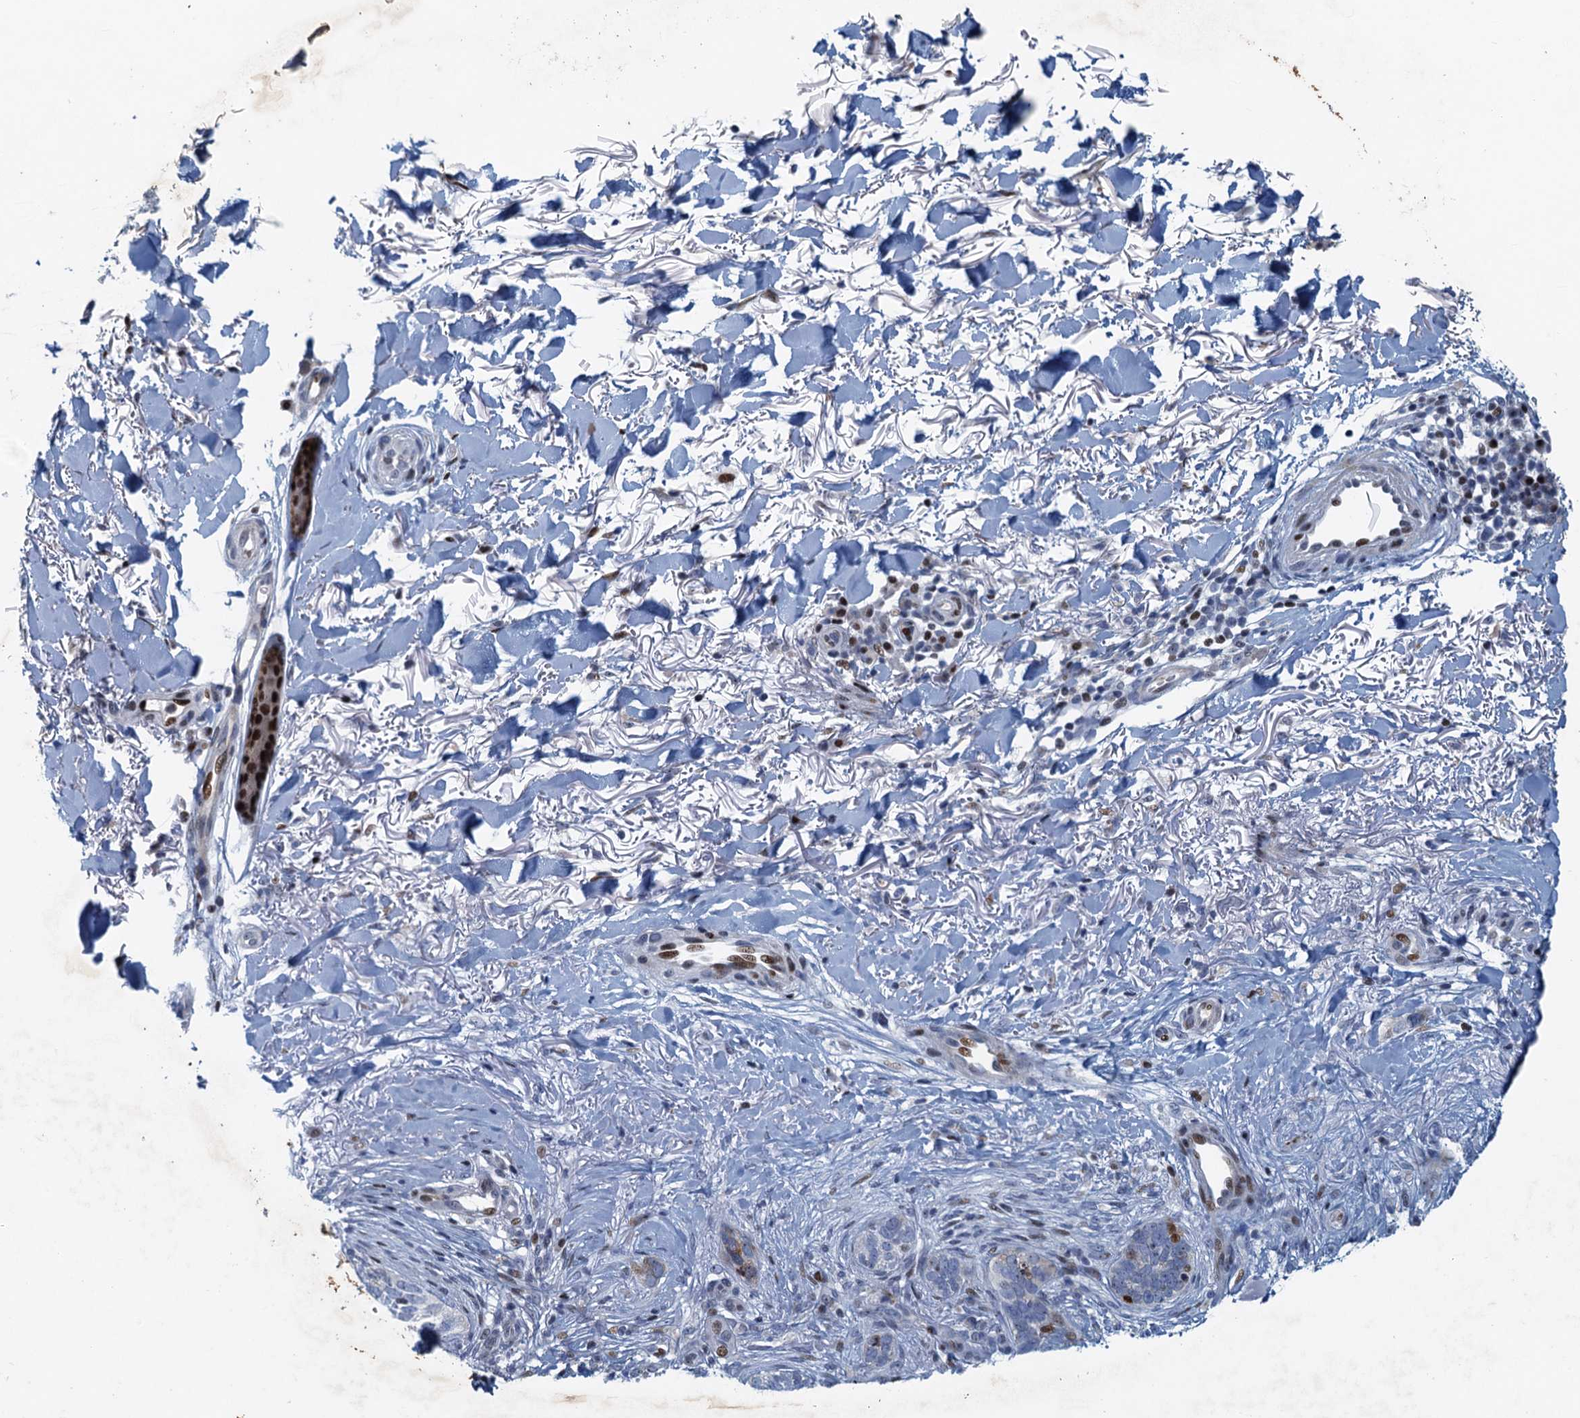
{"staining": {"intensity": "moderate", "quantity": "<25%", "location": "nuclear"}, "tissue": "skin cancer", "cell_type": "Tumor cells", "image_type": "cancer", "snomed": [{"axis": "morphology", "description": "Normal tissue, NOS"}, {"axis": "morphology", "description": "Basal cell carcinoma"}, {"axis": "topography", "description": "Skin"}], "caption": "Skin cancer (basal cell carcinoma) stained with a protein marker exhibits moderate staining in tumor cells.", "gene": "ANKRD13D", "patient": {"sex": "female", "age": 67}}